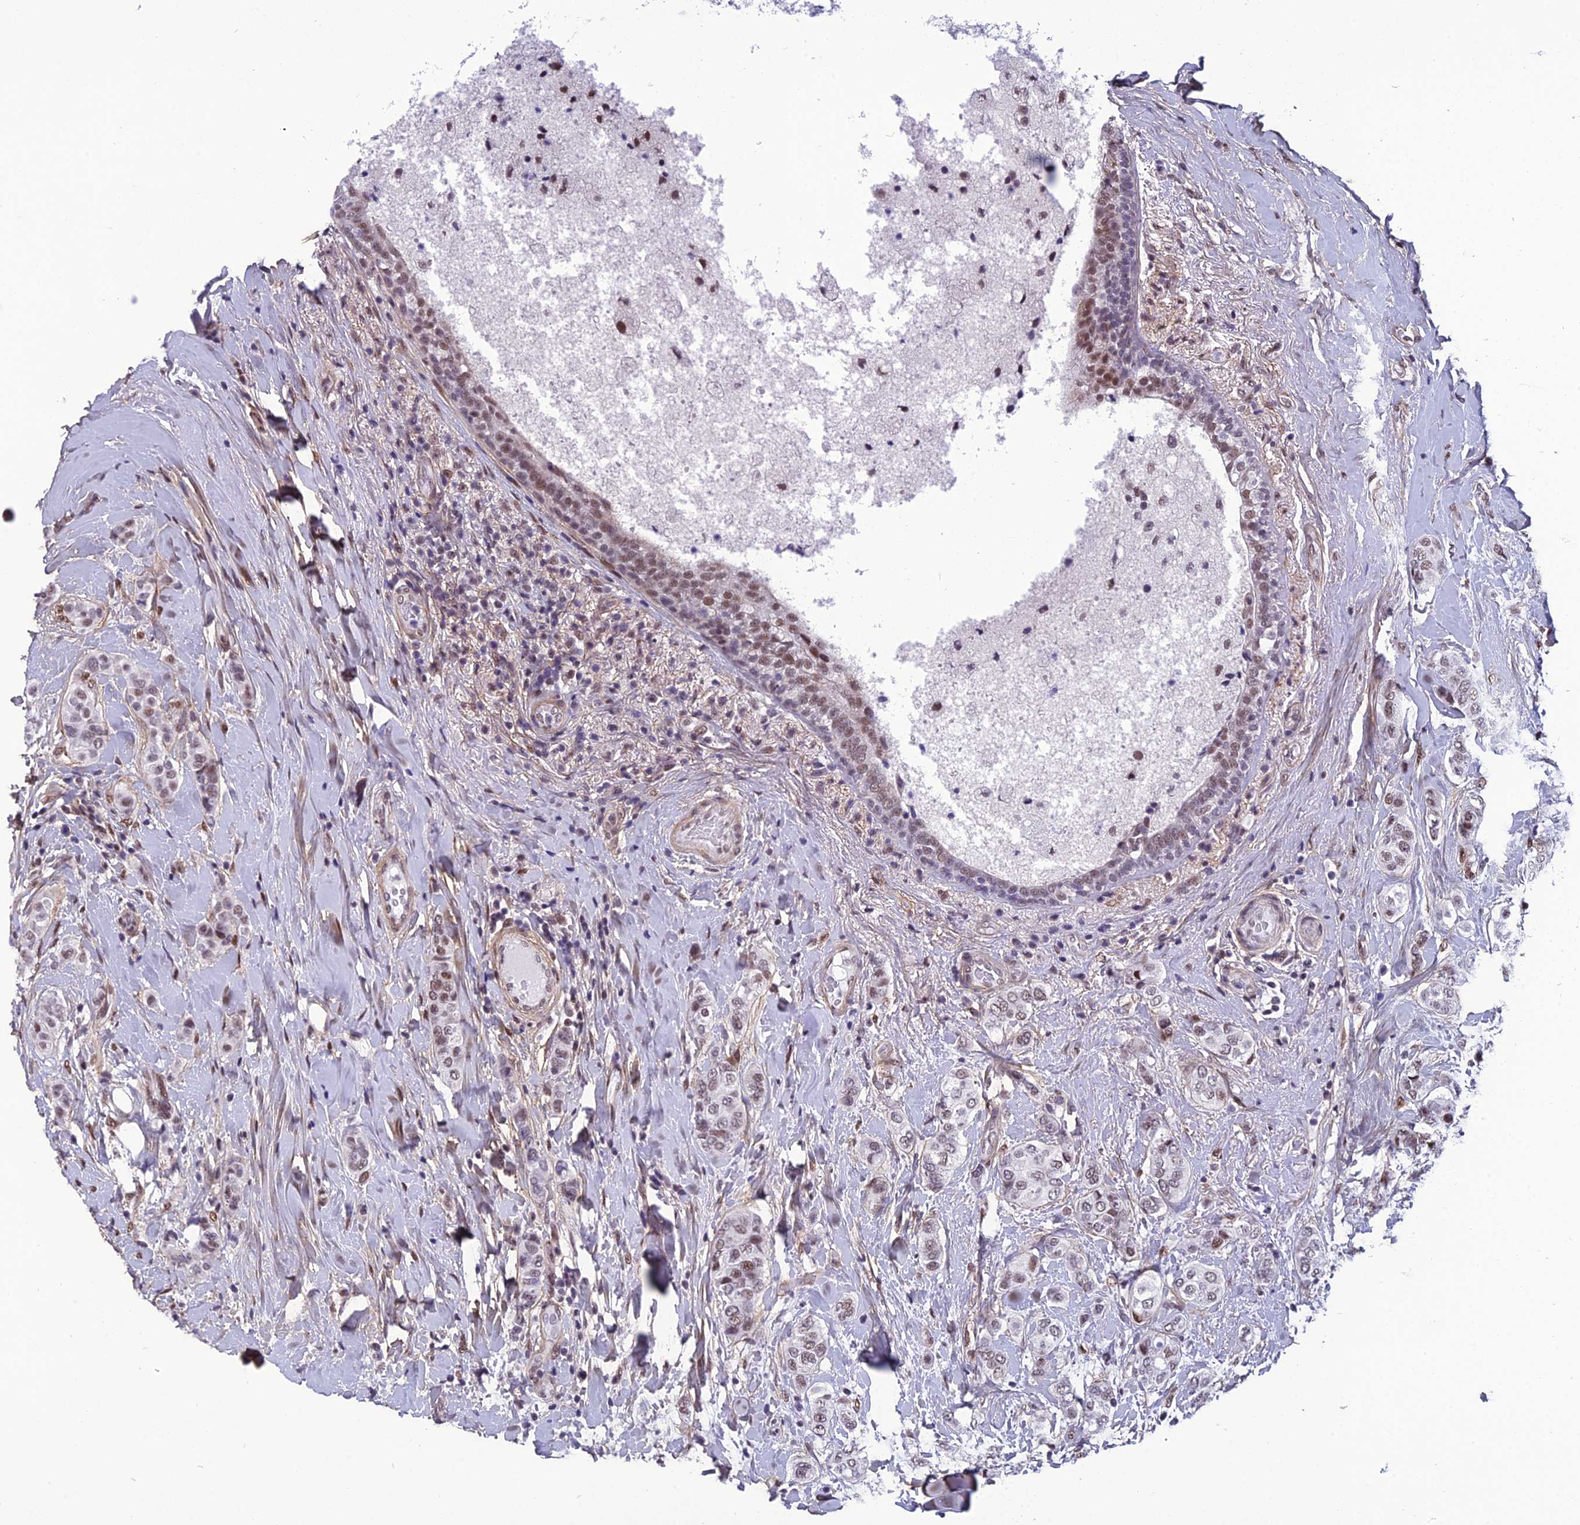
{"staining": {"intensity": "moderate", "quantity": ">75%", "location": "nuclear"}, "tissue": "breast cancer", "cell_type": "Tumor cells", "image_type": "cancer", "snomed": [{"axis": "morphology", "description": "Lobular carcinoma"}, {"axis": "topography", "description": "Breast"}], "caption": "Moderate nuclear expression is identified in about >75% of tumor cells in breast cancer (lobular carcinoma). The staining is performed using DAB (3,3'-diaminobenzidine) brown chromogen to label protein expression. The nuclei are counter-stained blue using hematoxylin.", "gene": "RSRC1", "patient": {"sex": "female", "age": 51}}